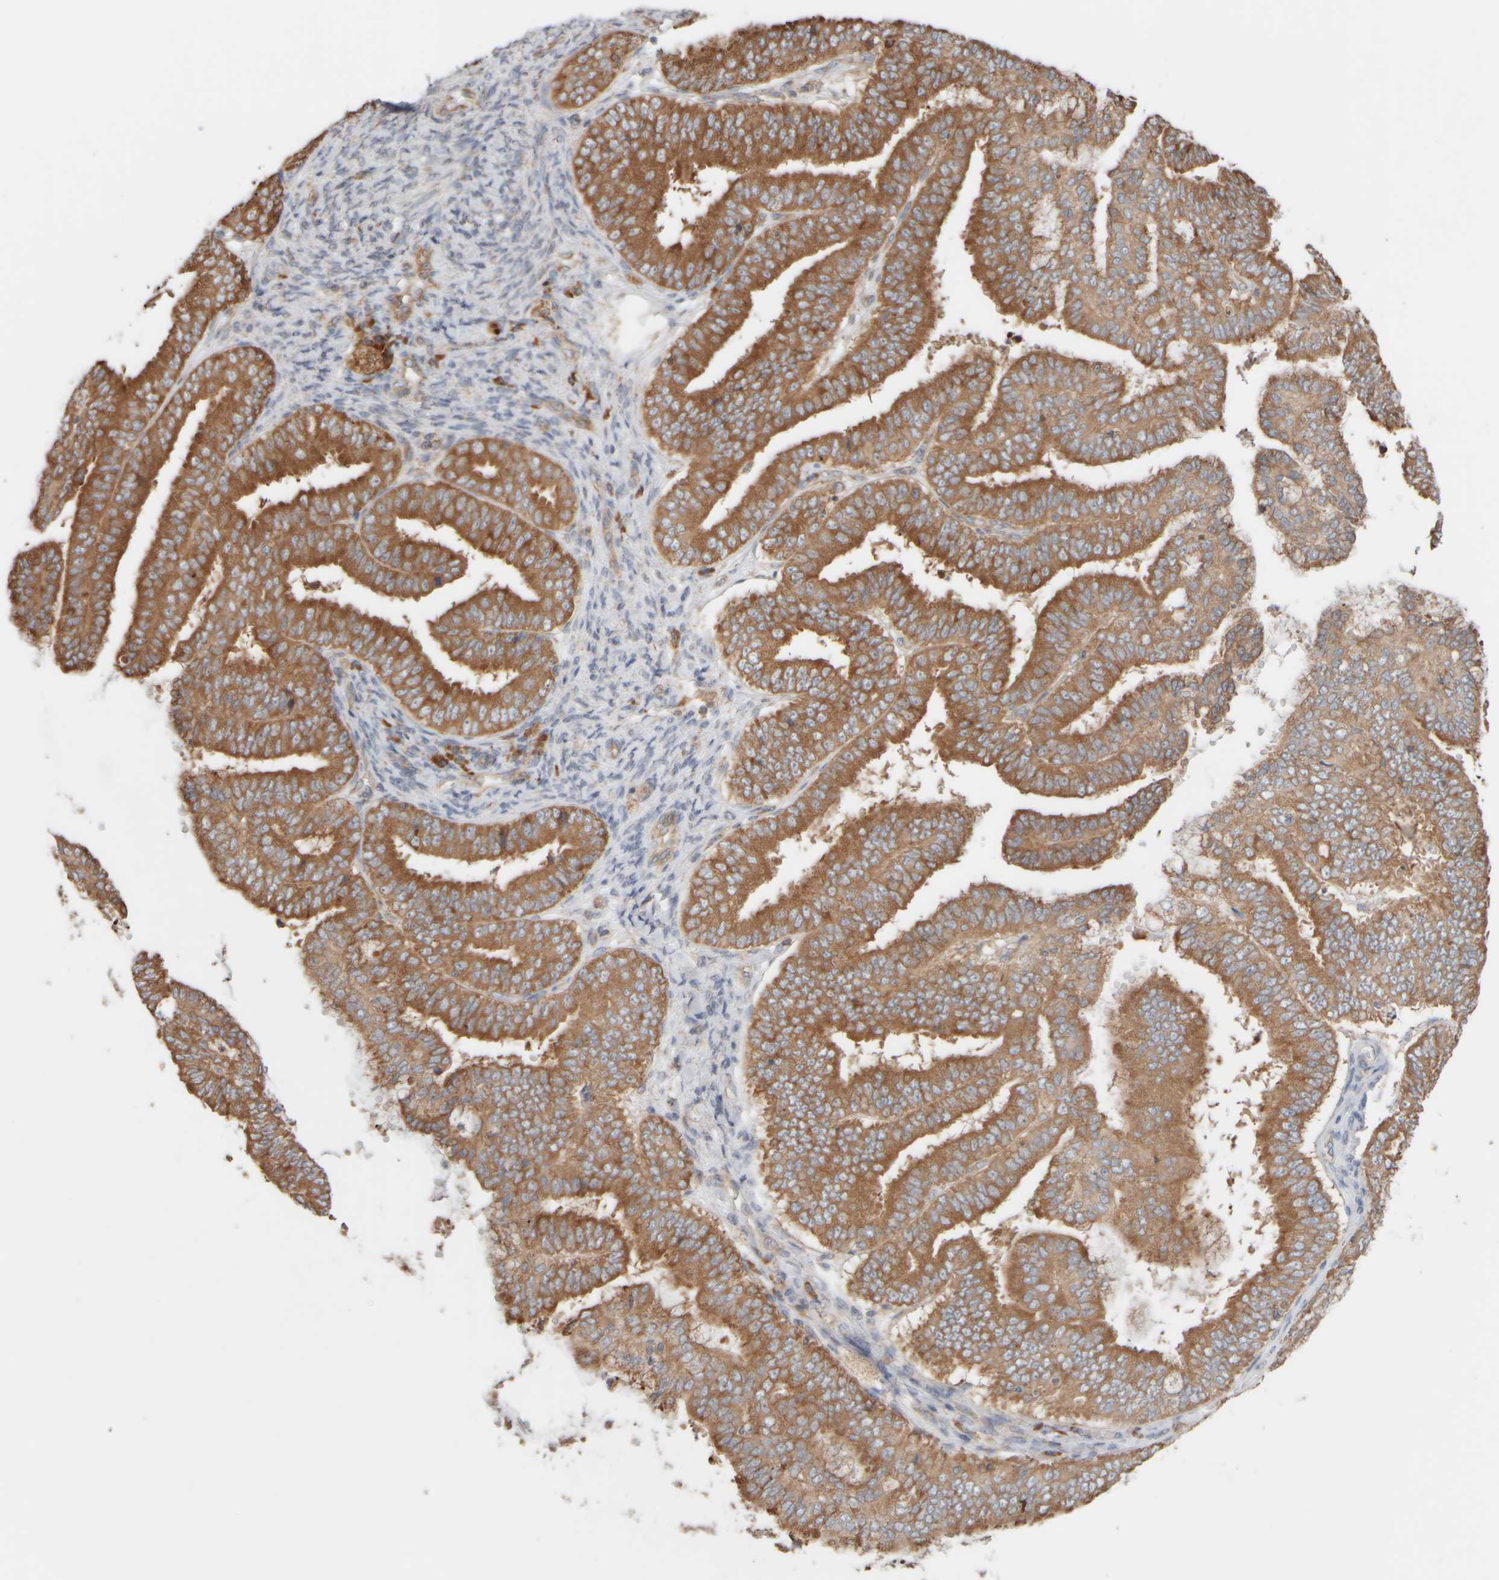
{"staining": {"intensity": "moderate", "quantity": ">75%", "location": "cytoplasmic/membranous"}, "tissue": "endometrial cancer", "cell_type": "Tumor cells", "image_type": "cancer", "snomed": [{"axis": "morphology", "description": "Adenocarcinoma, NOS"}, {"axis": "topography", "description": "Endometrium"}], "caption": "Immunohistochemical staining of human endometrial adenocarcinoma displays medium levels of moderate cytoplasmic/membranous protein expression in approximately >75% of tumor cells.", "gene": "EIF2B3", "patient": {"sex": "female", "age": 63}}